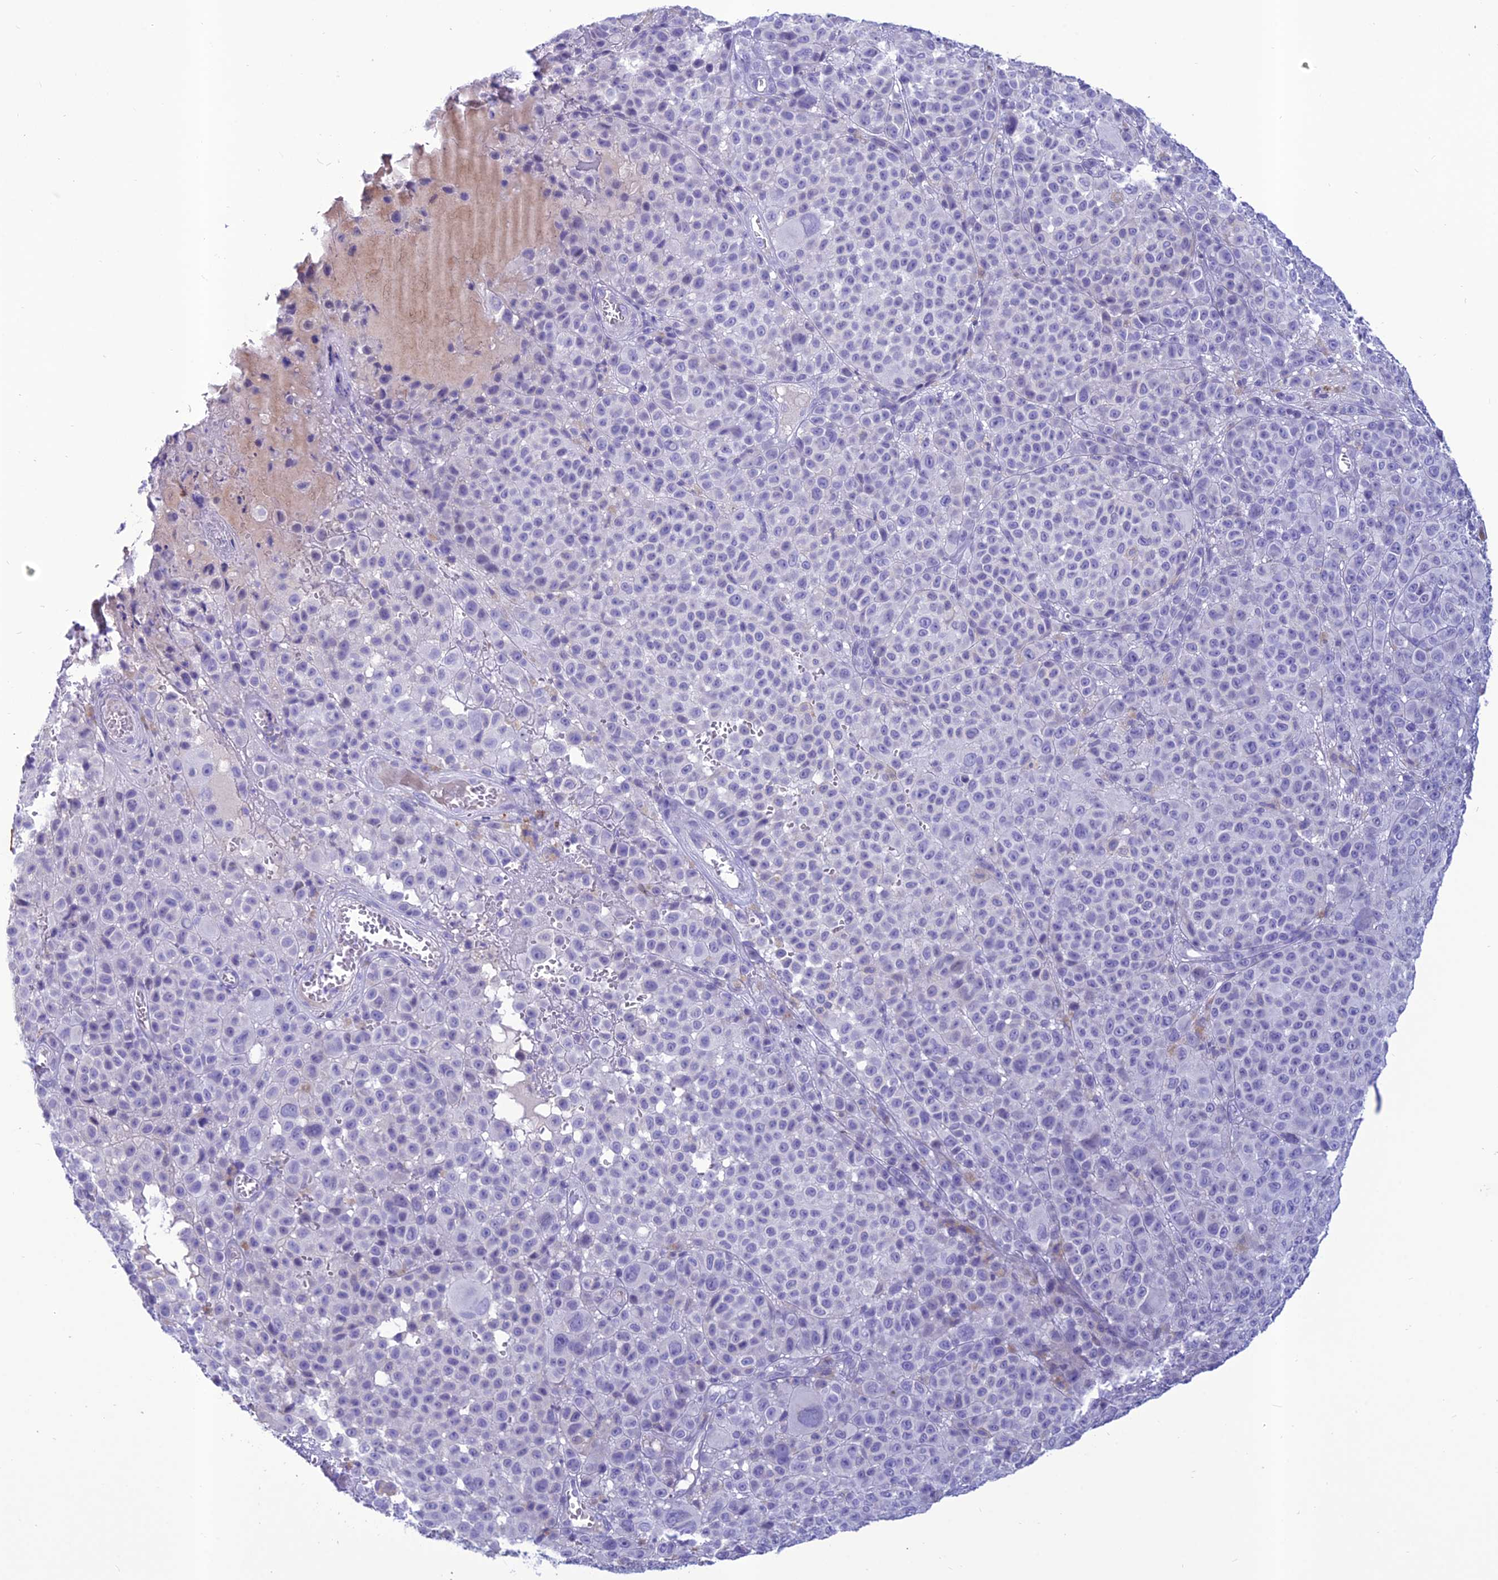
{"staining": {"intensity": "negative", "quantity": "none", "location": "none"}, "tissue": "melanoma", "cell_type": "Tumor cells", "image_type": "cancer", "snomed": [{"axis": "morphology", "description": "Malignant melanoma, NOS"}, {"axis": "topography", "description": "Skin"}], "caption": "The photomicrograph displays no staining of tumor cells in malignant melanoma.", "gene": "IFT172", "patient": {"sex": "female", "age": 94}}